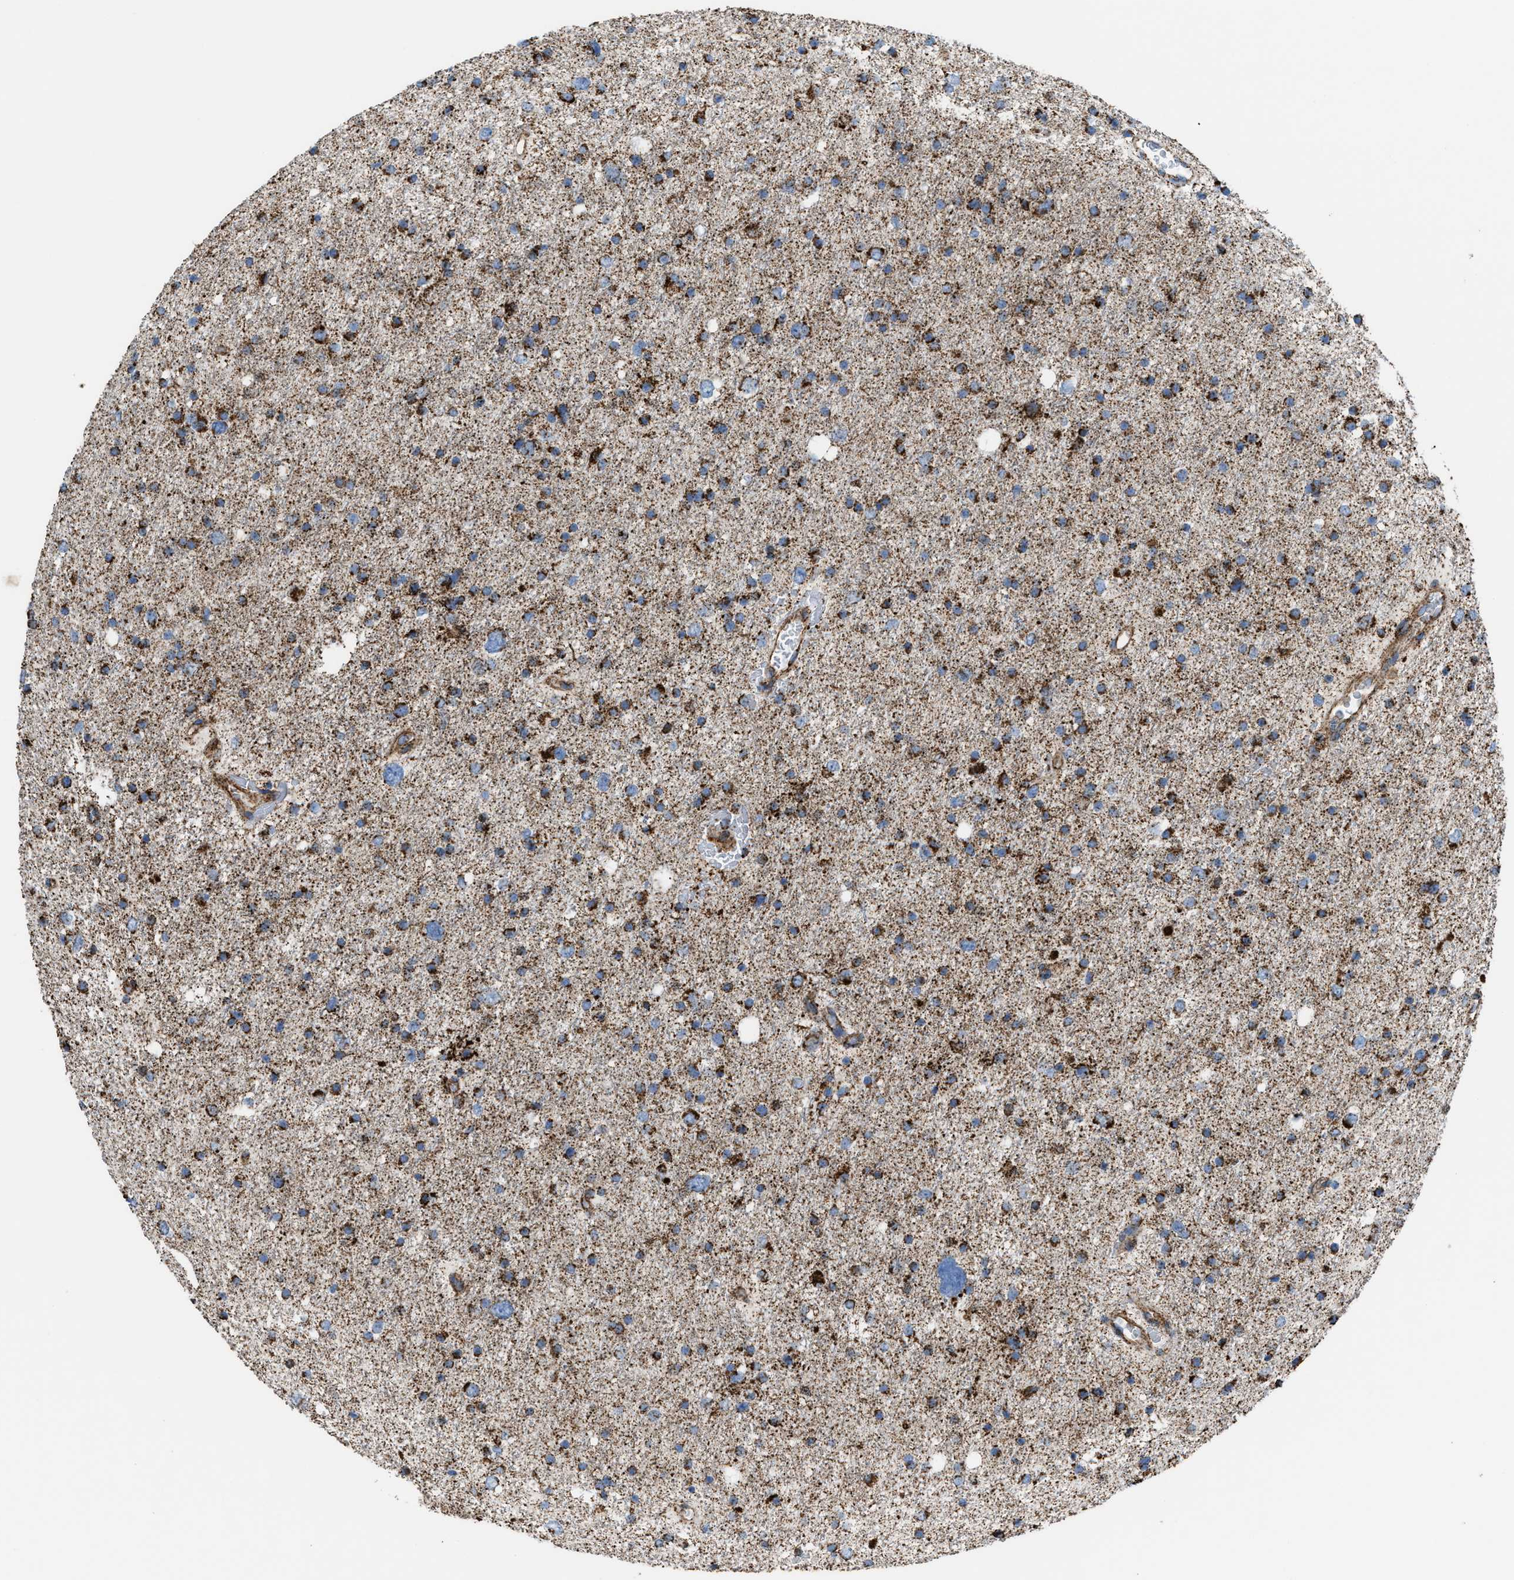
{"staining": {"intensity": "strong", "quantity": "25%-75%", "location": "cytoplasmic/membranous"}, "tissue": "glioma", "cell_type": "Tumor cells", "image_type": "cancer", "snomed": [{"axis": "morphology", "description": "Glioma, malignant, Low grade"}, {"axis": "topography", "description": "Brain"}], "caption": "Human glioma stained with a protein marker shows strong staining in tumor cells.", "gene": "ECHS1", "patient": {"sex": "female", "age": 37}}